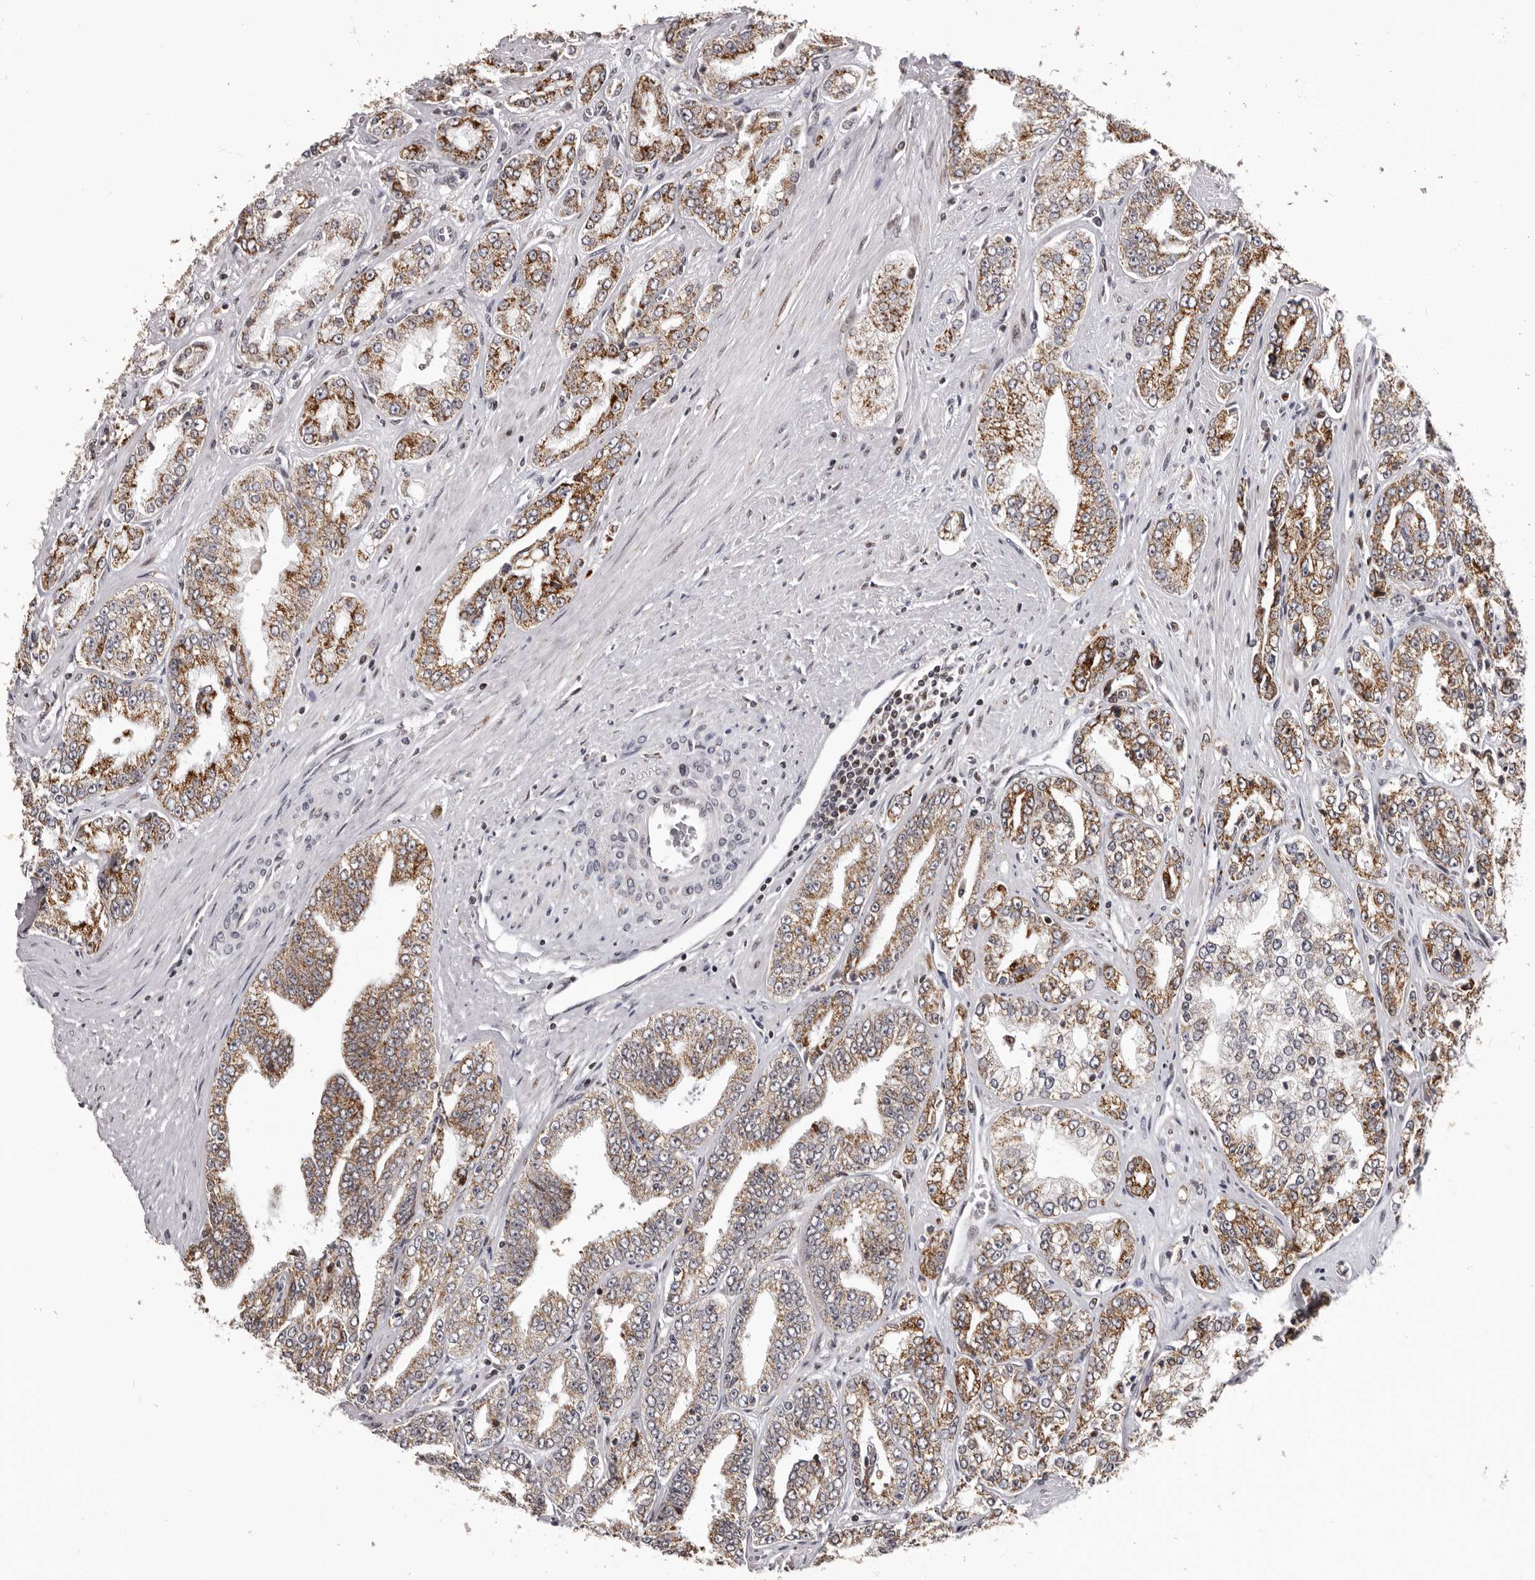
{"staining": {"intensity": "moderate", "quantity": ">75%", "location": "cytoplasmic/membranous"}, "tissue": "prostate cancer", "cell_type": "Tumor cells", "image_type": "cancer", "snomed": [{"axis": "morphology", "description": "Adenocarcinoma, High grade"}, {"axis": "topography", "description": "Prostate"}], "caption": "This micrograph displays prostate cancer (high-grade adenocarcinoma) stained with immunohistochemistry (IHC) to label a protein in brown. The cytoplasmic/membranous of tumor cells show moderate positivity for the protein. Nuclei are counter-stained blue.", "gene": "C17orf99", "patient": {"sex": "male", "age": 71}}